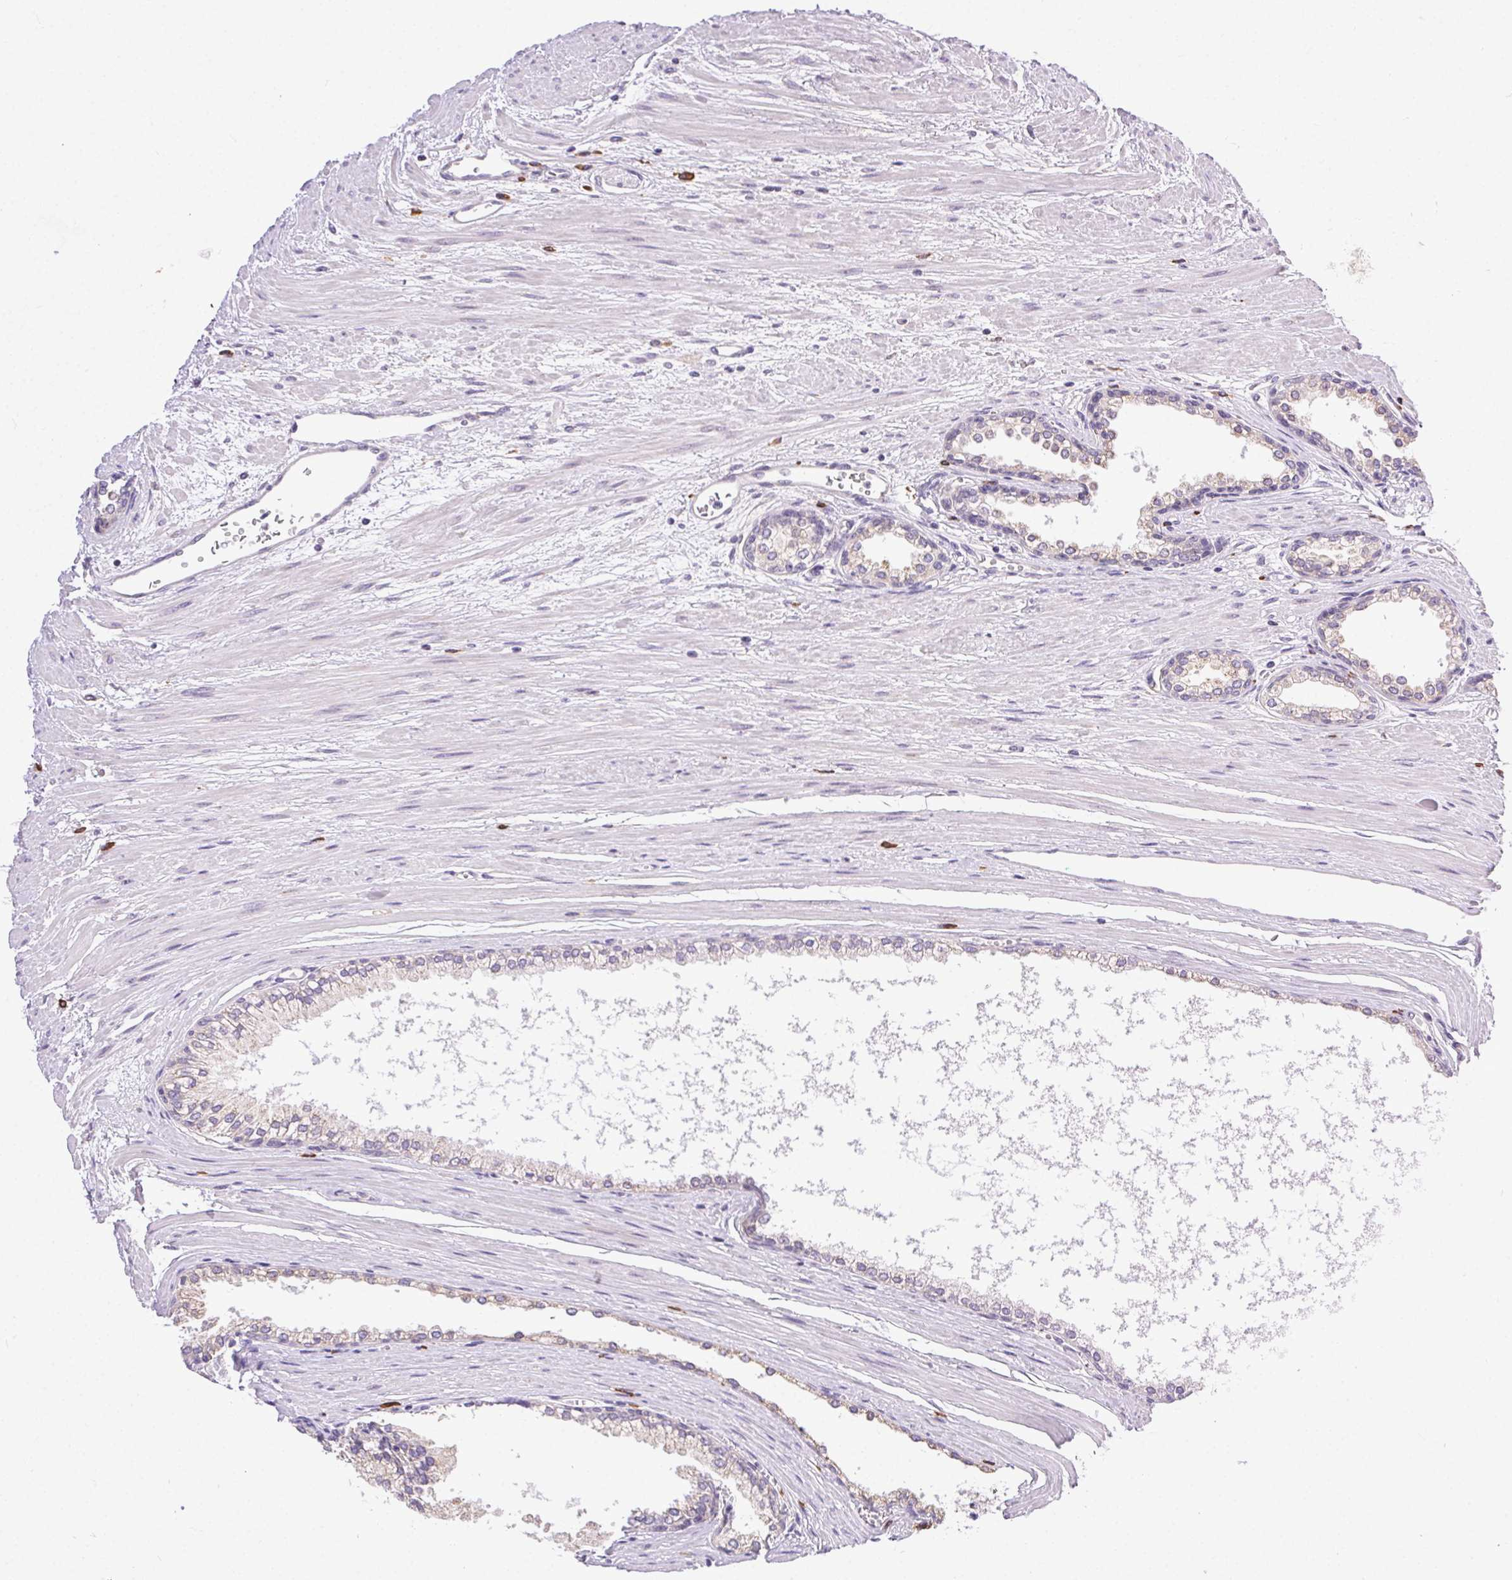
{"staining": {"intensity": "negative", "quantity": "none", "location": "none"}, "tissue": "prostate cancer", "cell_type": "Tumor cells", "image_type": "cancer", "snomed": [{"axis": "morphology", "description": "Adenocarcinoma, Medium grade"}, {"axis": "topography", "description": "Prostate"}], "caption": "Prostate adenocarcinoma (medium-grade) stained for a protein using immunohistochemistry displays no staining tumor cells.", "gene": "SNX31", "patient": {"sex": "male", "age": 57}}